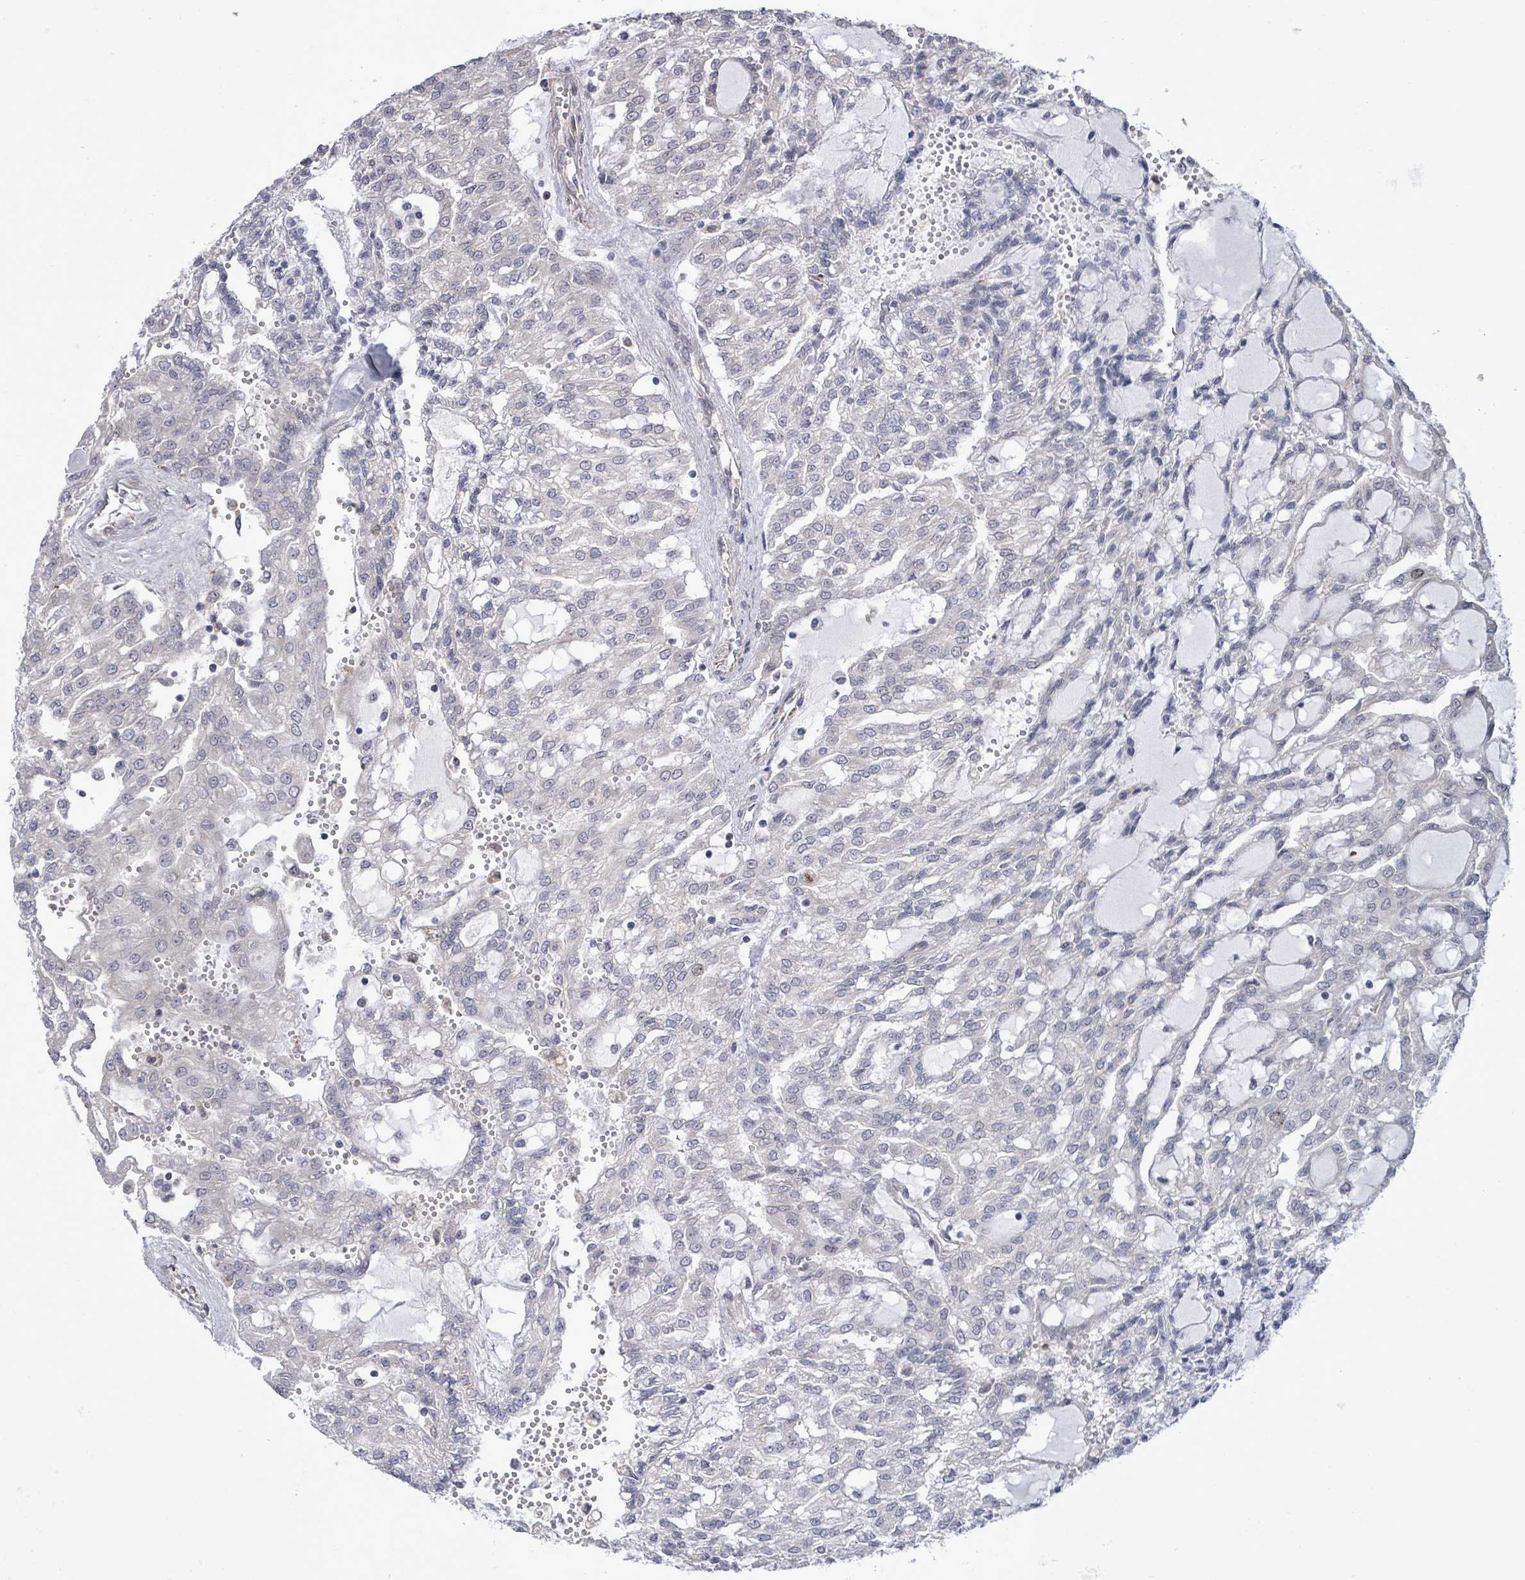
{"staining": {"intensity": "negative", "quantity": "none", "location": "none"}, "tissue": "renal cancer", "cell_type": "Tumor cells", "image_type": "cancer", "snomed": [{"axis": "morphology", "description": "Adenocarcinoma, NOS"}, {"axis": "topography", "description": "Kidney"}], "caption": "Renal adenocarcinoma stained for a protein using IHC demonstrates no positivity tumor cells.", "gene": "PAPSS1", "patient": {"sex": "male", "age": 63}}